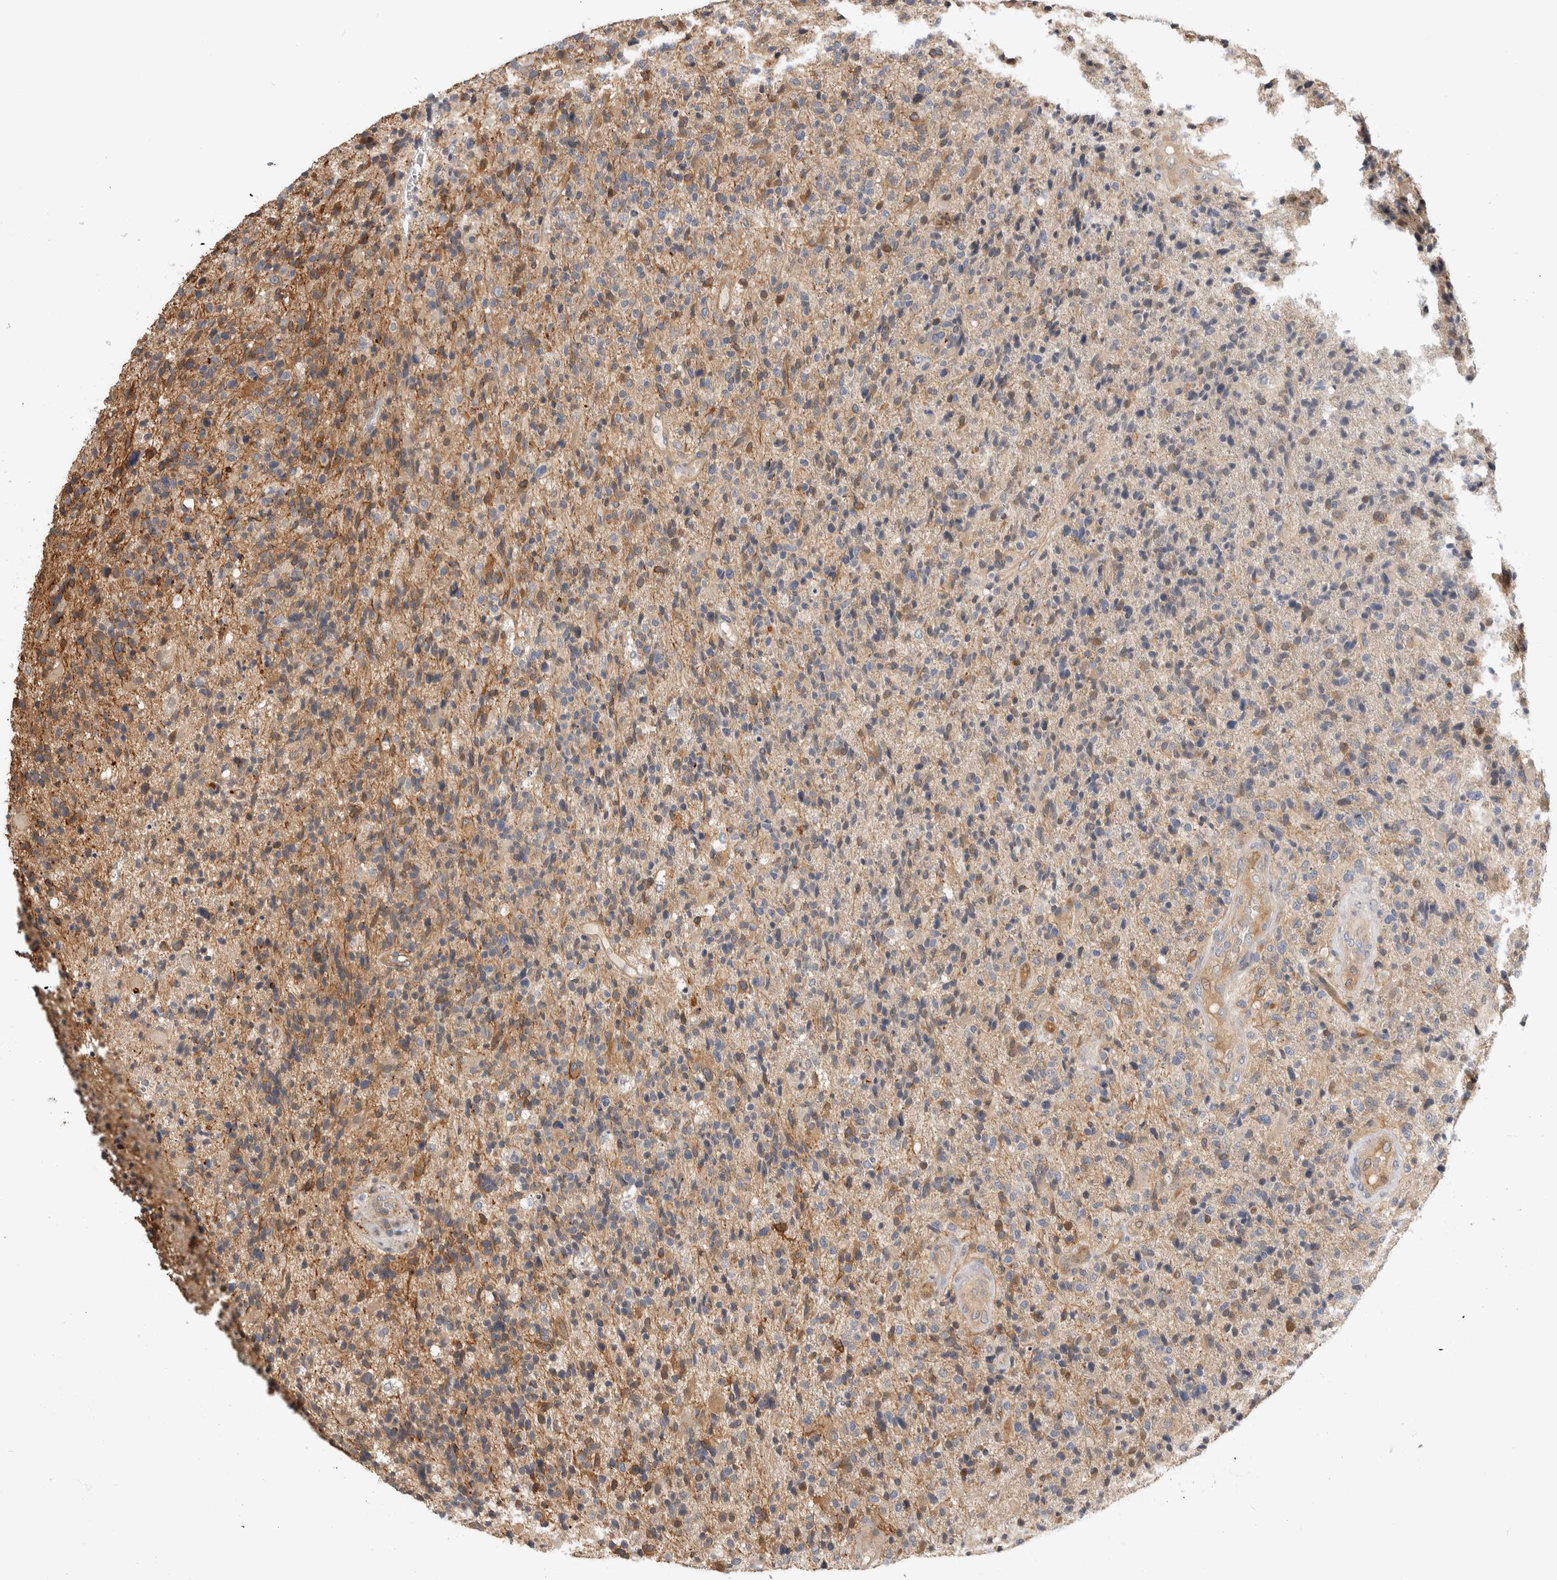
{"staining": {"intensity": "negative", "quantity": "none", "location": "none"}, "tissue": "glioma", "cell_type": "Tumor cells", "image_type": "cancer", "snomed": [{"axis": "morphology", "description": "Glioma, malignant, High grade"}, {"axis": "topography", "description": "Brain"}], "caption": "IHC histopathology image of neoplastic tissue: glioma stained with DAB exhibits no significant protein staining in tumor cells.", "gene": "PGM1", "patient": {"sex": "male", "age": 72}}